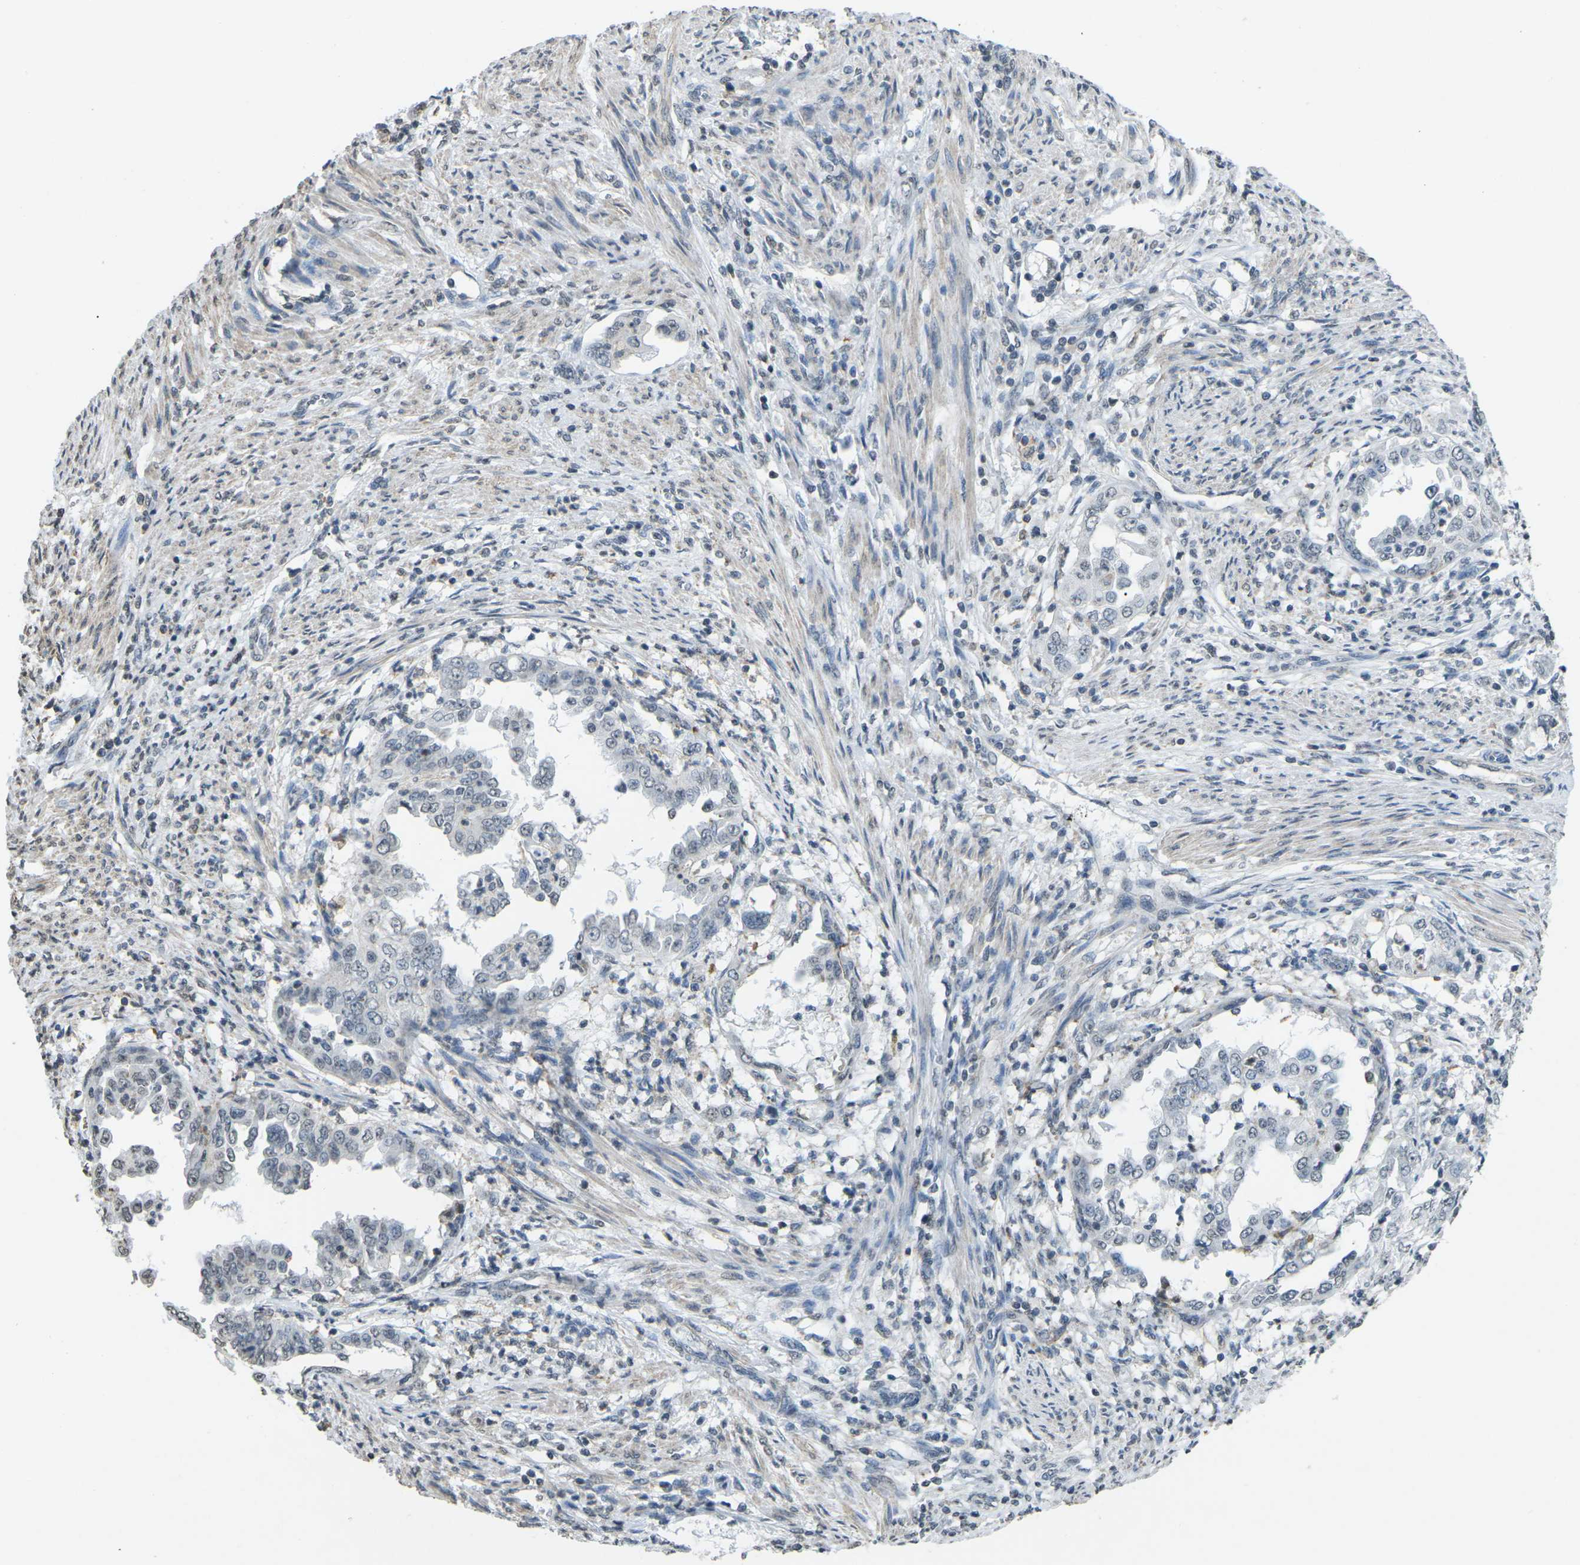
{"staining": {"intensity": "negative", "quantity": "none", "location": "none"}, "tissue": "endometrial cancer", "cell_type": "Tumor cells", "image_type": "cancer", "snomed": [{"axis": "morphology", "description": "Adenocarcinoma, NOS"}, {"axis": "topography", "description": "Endometrium"}], "caption": "Immunohistochemistry histopathology image of adenocarcinoma (endometrial) stained for a protein (brown), which reveals no positivity in tumor cells.", "gene": "TFR2", "patient": {"sex": "female", "age": 85}}